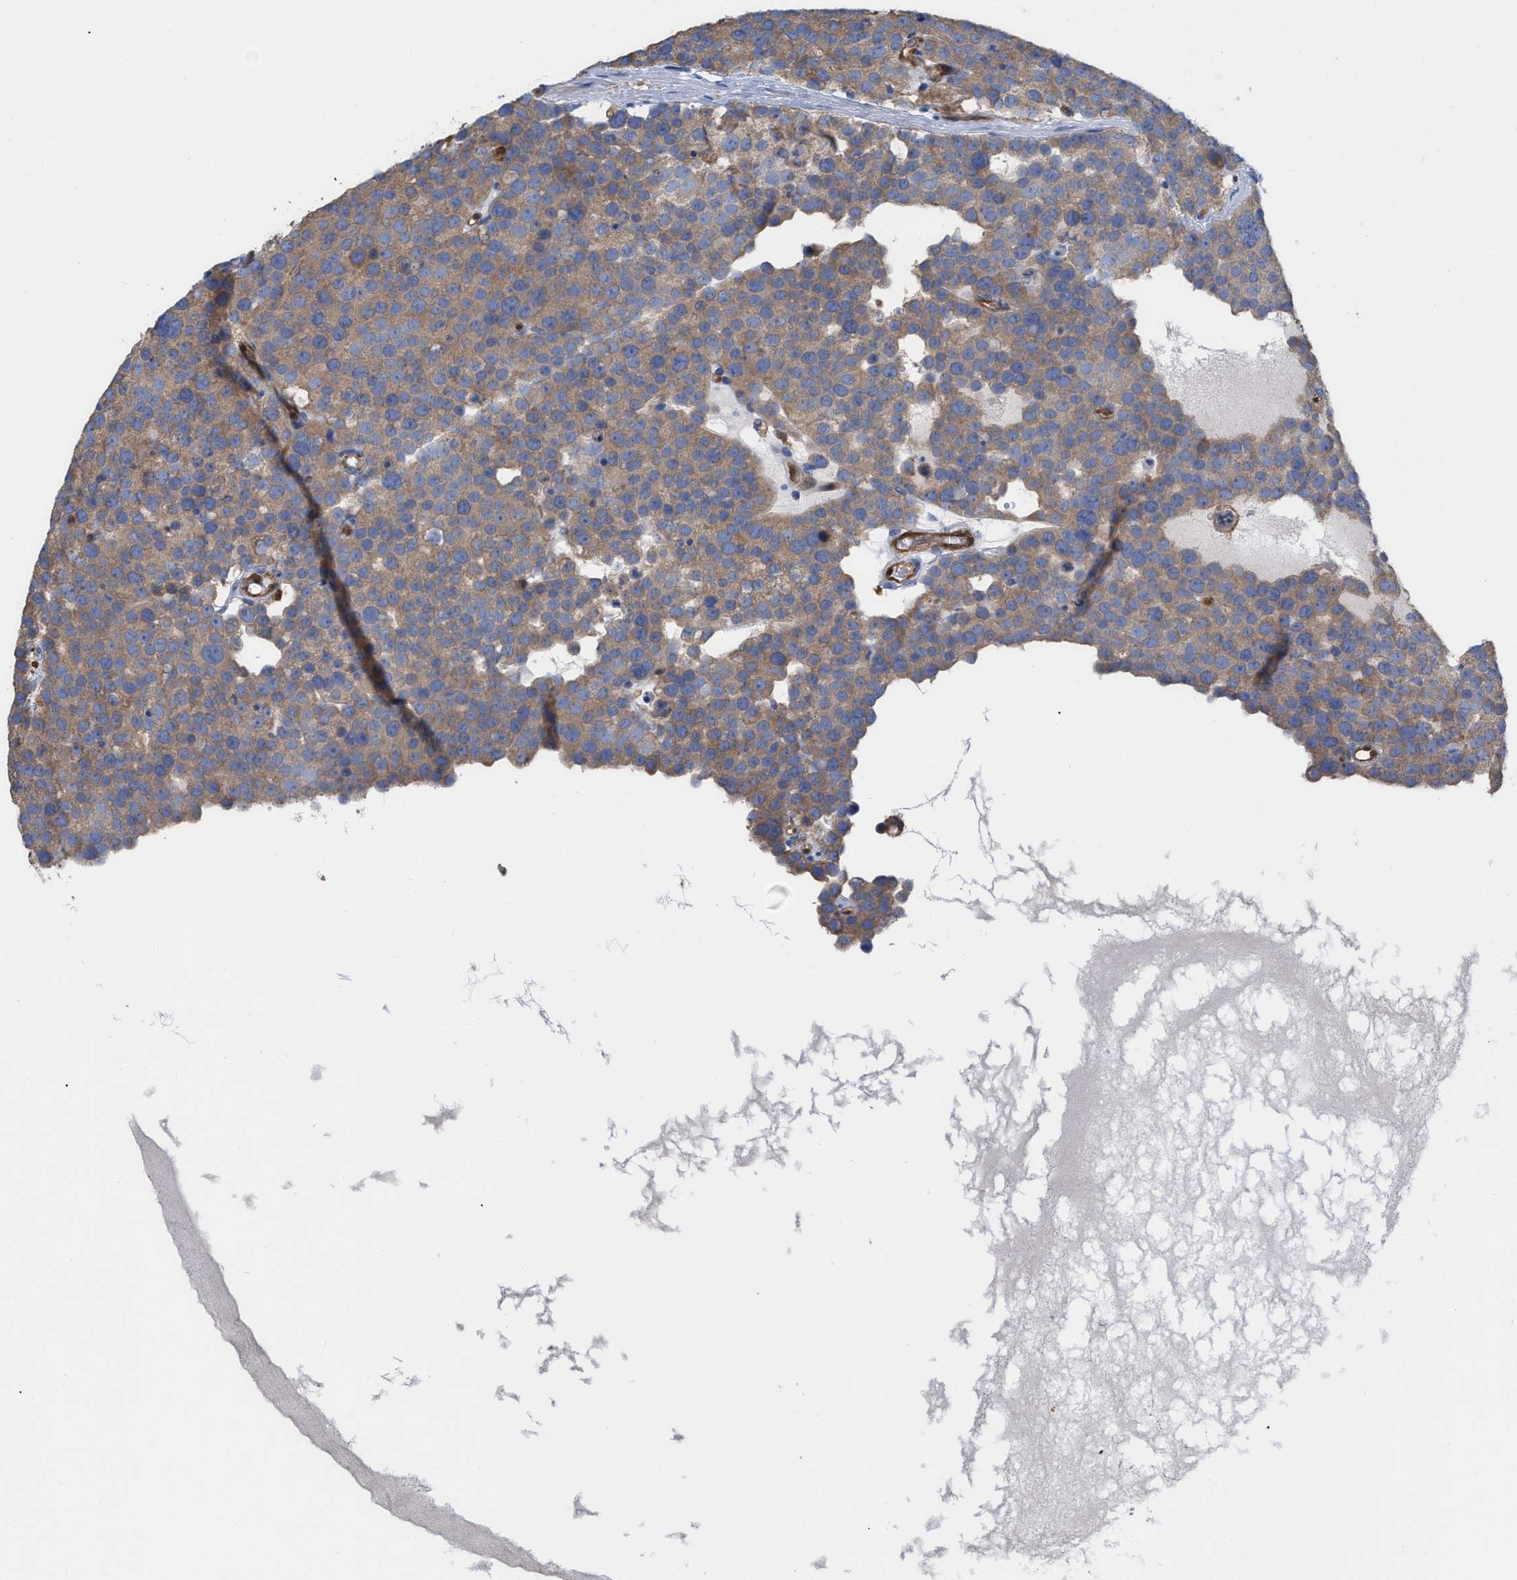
{"staining": {"intensity": "moderate", "quantity": ">75%", "location": "cytoplasmic/membranous"}, "tissue": "testis cancer", "cell_type": "Tumor cells", "image_type": "cancer", "snomed": [{"axis": "morphology", "description": "Seminoma, NOS"}, {"axis": "topography", "description": "Testis"}], "caption": "Immunohistochemical staining of seminoma (testis) displays medium levels of moderate cytoplasmic/membranous protein staining in about >75% of tumor cells. (Stains: DAB in brown, nuclei in blue, Microscopy: brightfield microscopy at high magnification).", "gene": "GIMAP4", "patient": {"sex": "male", "age": 71}}